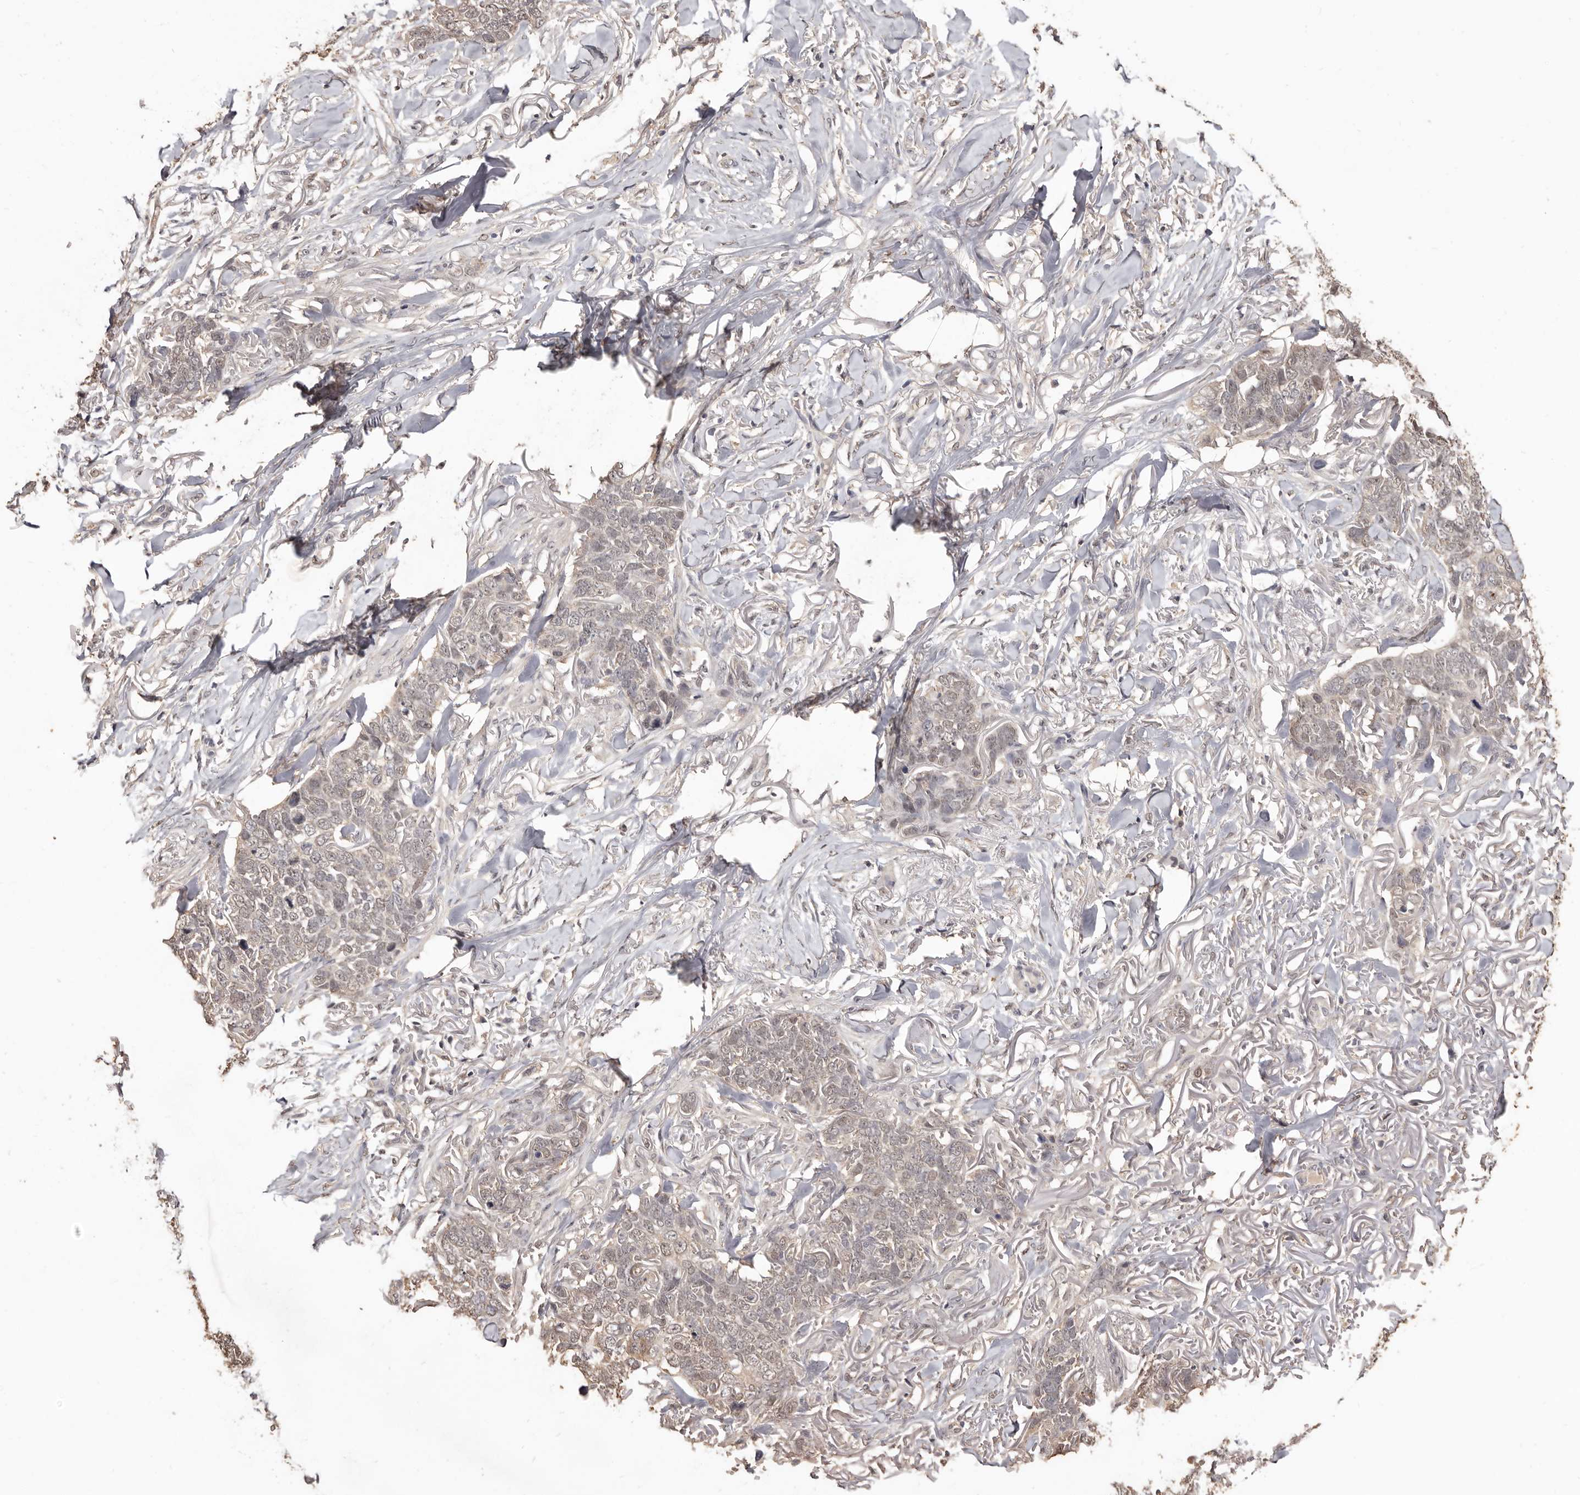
{"staining": {"intensity": "negative", "quantity": "none", "location": "none"}, "tissue": "skin cancer", "cell_type": "Tumor cells", "image_type": "cancer", "snomed": [{"axis": "morphology", "description": "Normal tissue, NOS"}, {"axis": "morphology", "description": "Basal cell carcinoma"}, {"axis": "topography", "description": "Skin"}], "caption": "High magnification brightfield microscopy of basal cell carcinoma (skin) stained with DAB (3,3'-diaminobenzidine) (brown) and counterstained with hematoxylin (blue): tumor cells show no significant positivity. (IHC, brightfield microscopy, high magnification).", "gene": "INAVA", "patient": {"sex": "male", "age": 77}}